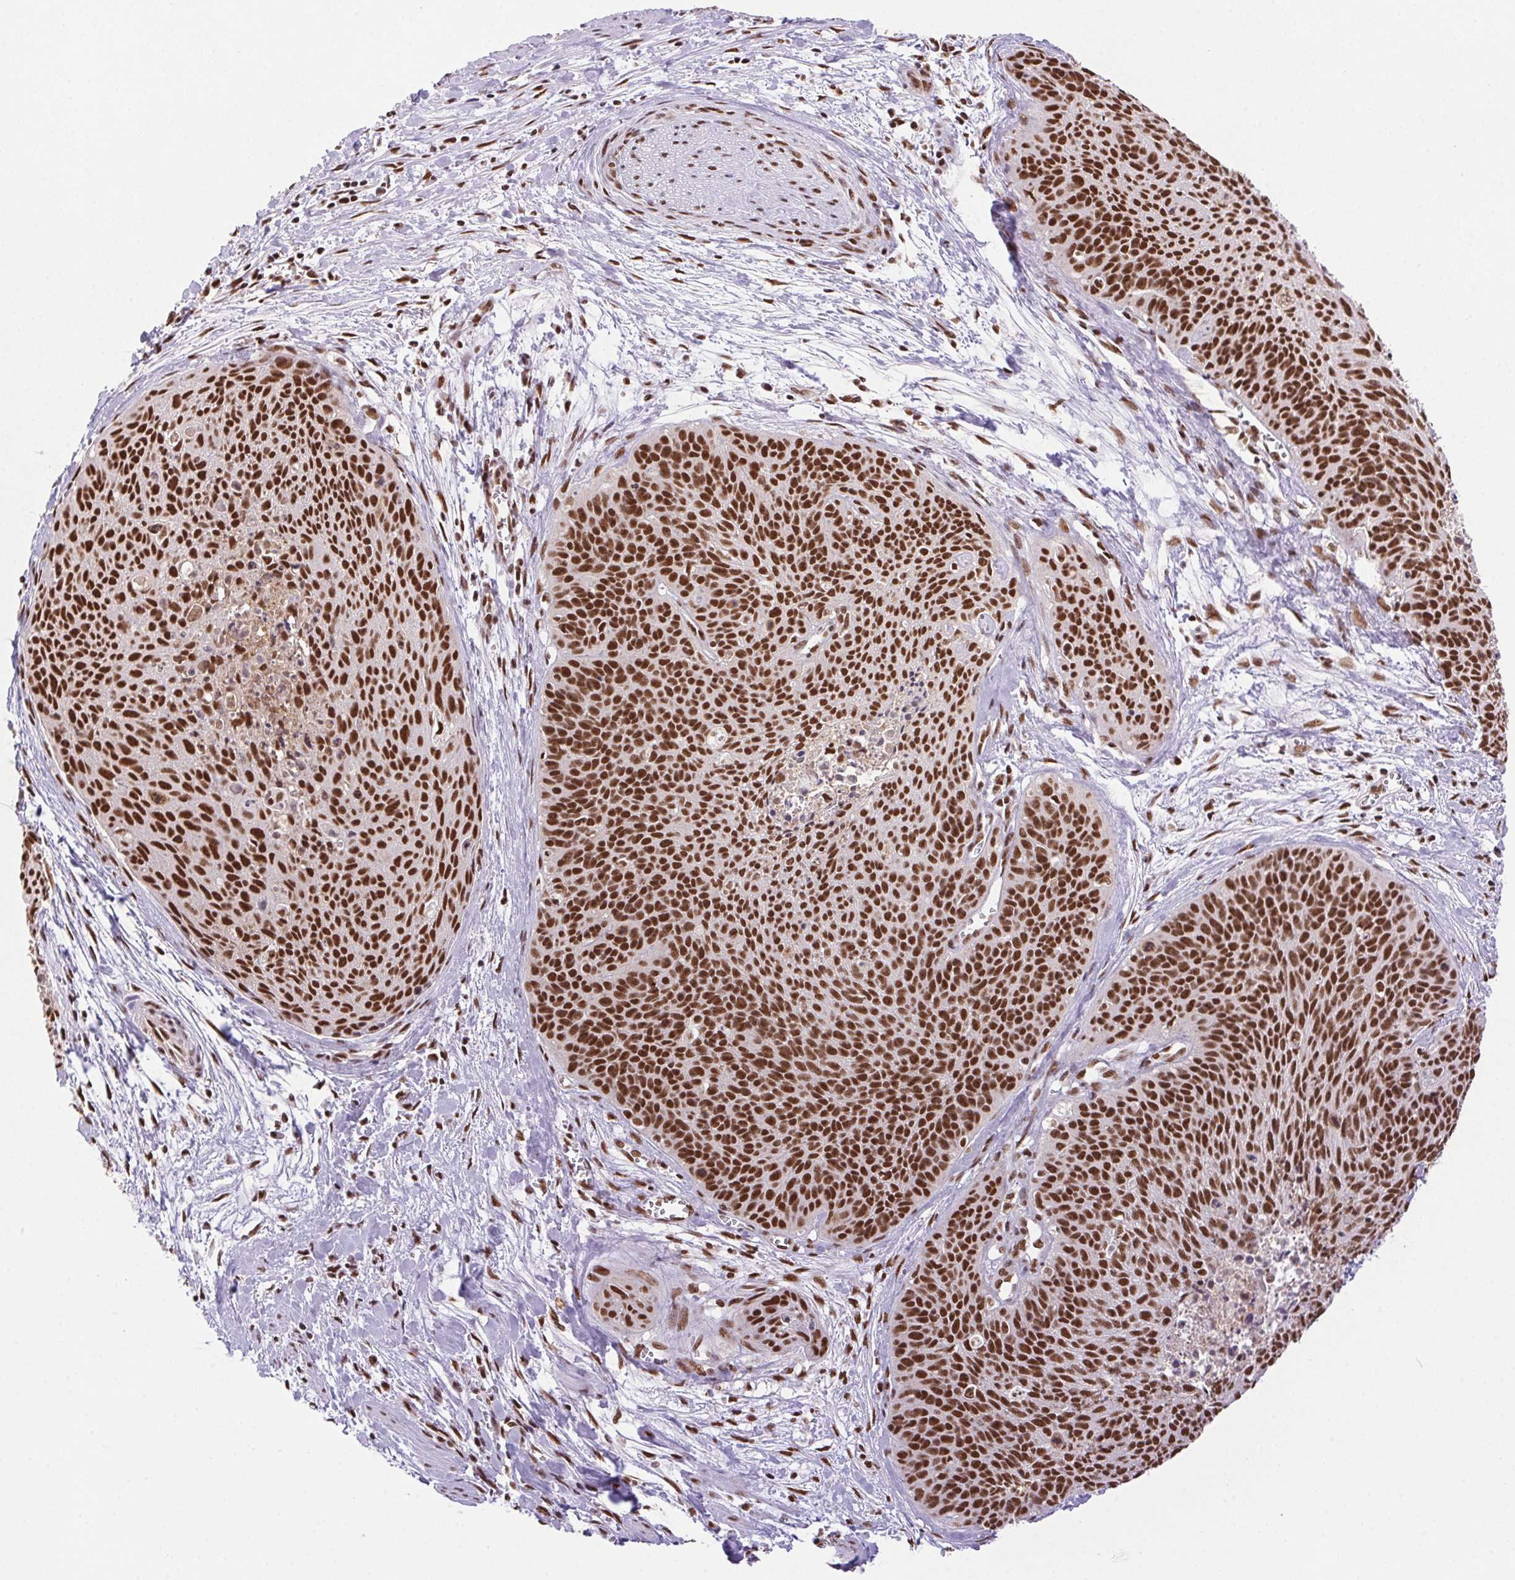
{"staining": {"intensity": "strong", "quantity": ">75%", "location": "nuclear"}, "tissue": "cervical cancer", "cell_type": "Tumor cells", "image_type": "cancer", "snomed": [{"axis": "morphology", "description": "Squamous cell carcinoma, NOS"}, {"axis": "topography", "description": "Cervix"}], "caption": "DAB immunohistochemical staining of cervical squamous cell carcinoma exhibits strong nuclear protein expression in about >75% of tumor cells. The staining was performed using DAB (3,3'-diaminobenzidine), with brown indicating positive protein expression. Nuclei are stained blue with hematoxylin.", "gene": "ZNF207", "patient": {"sex": "female", "age": 55}}